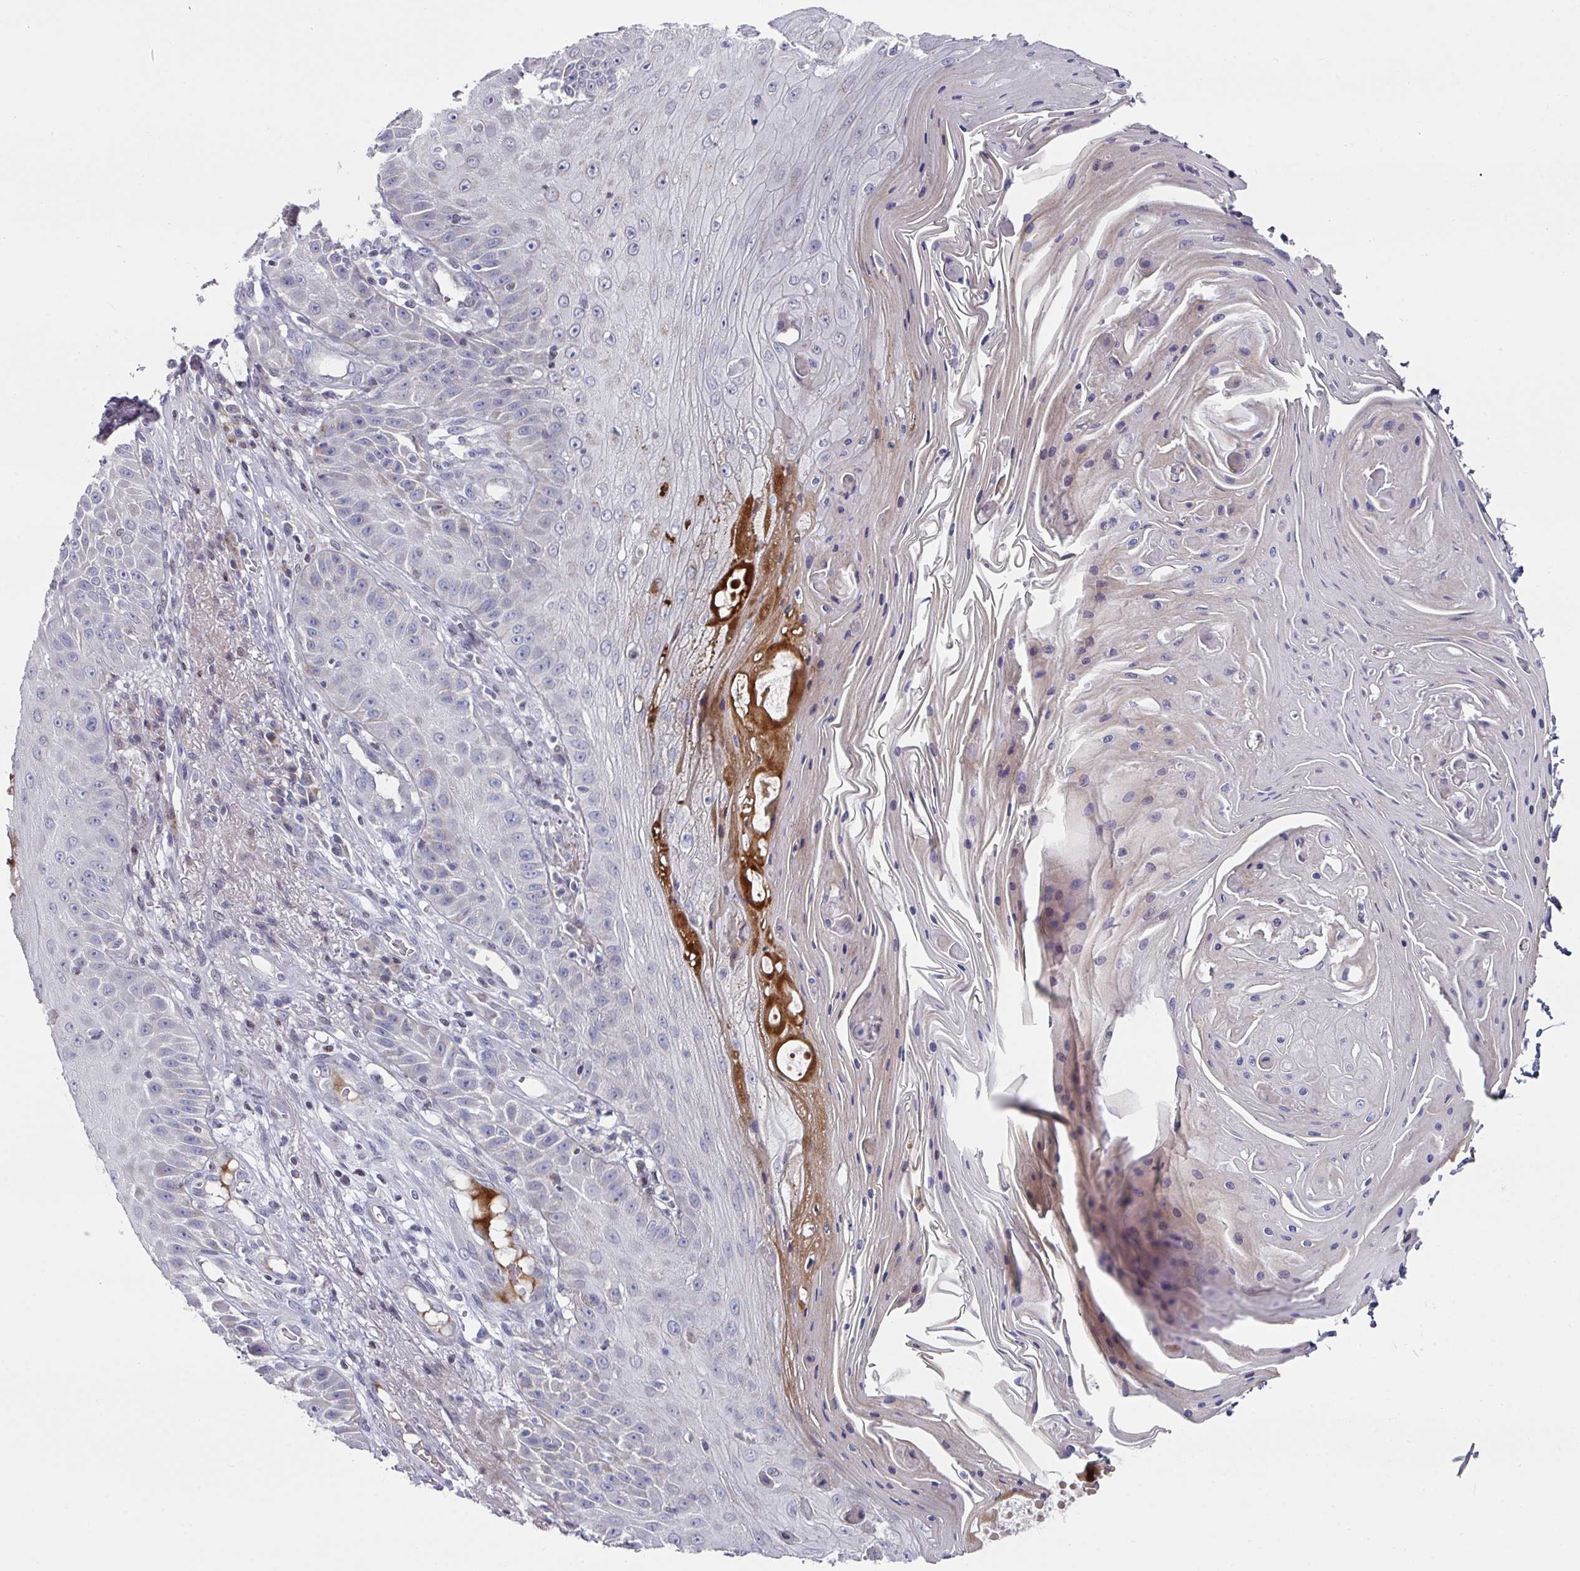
{"staining": {"intensity": "negative", "quantity": "none", "location": "none"}, "tissue": "skin cancer", "cell_type": "Tumor cells", "image_type": "cancer", "snomed": [{"axis": "morphology", "description": "Squamous cell carcinoma, NOS"}, {"axis": "topography", "description": "Skin"}], "caption": "Human skin cancer (squamous cell carcinoma) stained for a protein using IHC demonstrates no expression in tumor cells.", "gene": "CBX7", "patient": {"sex": "male", "age": 70}}